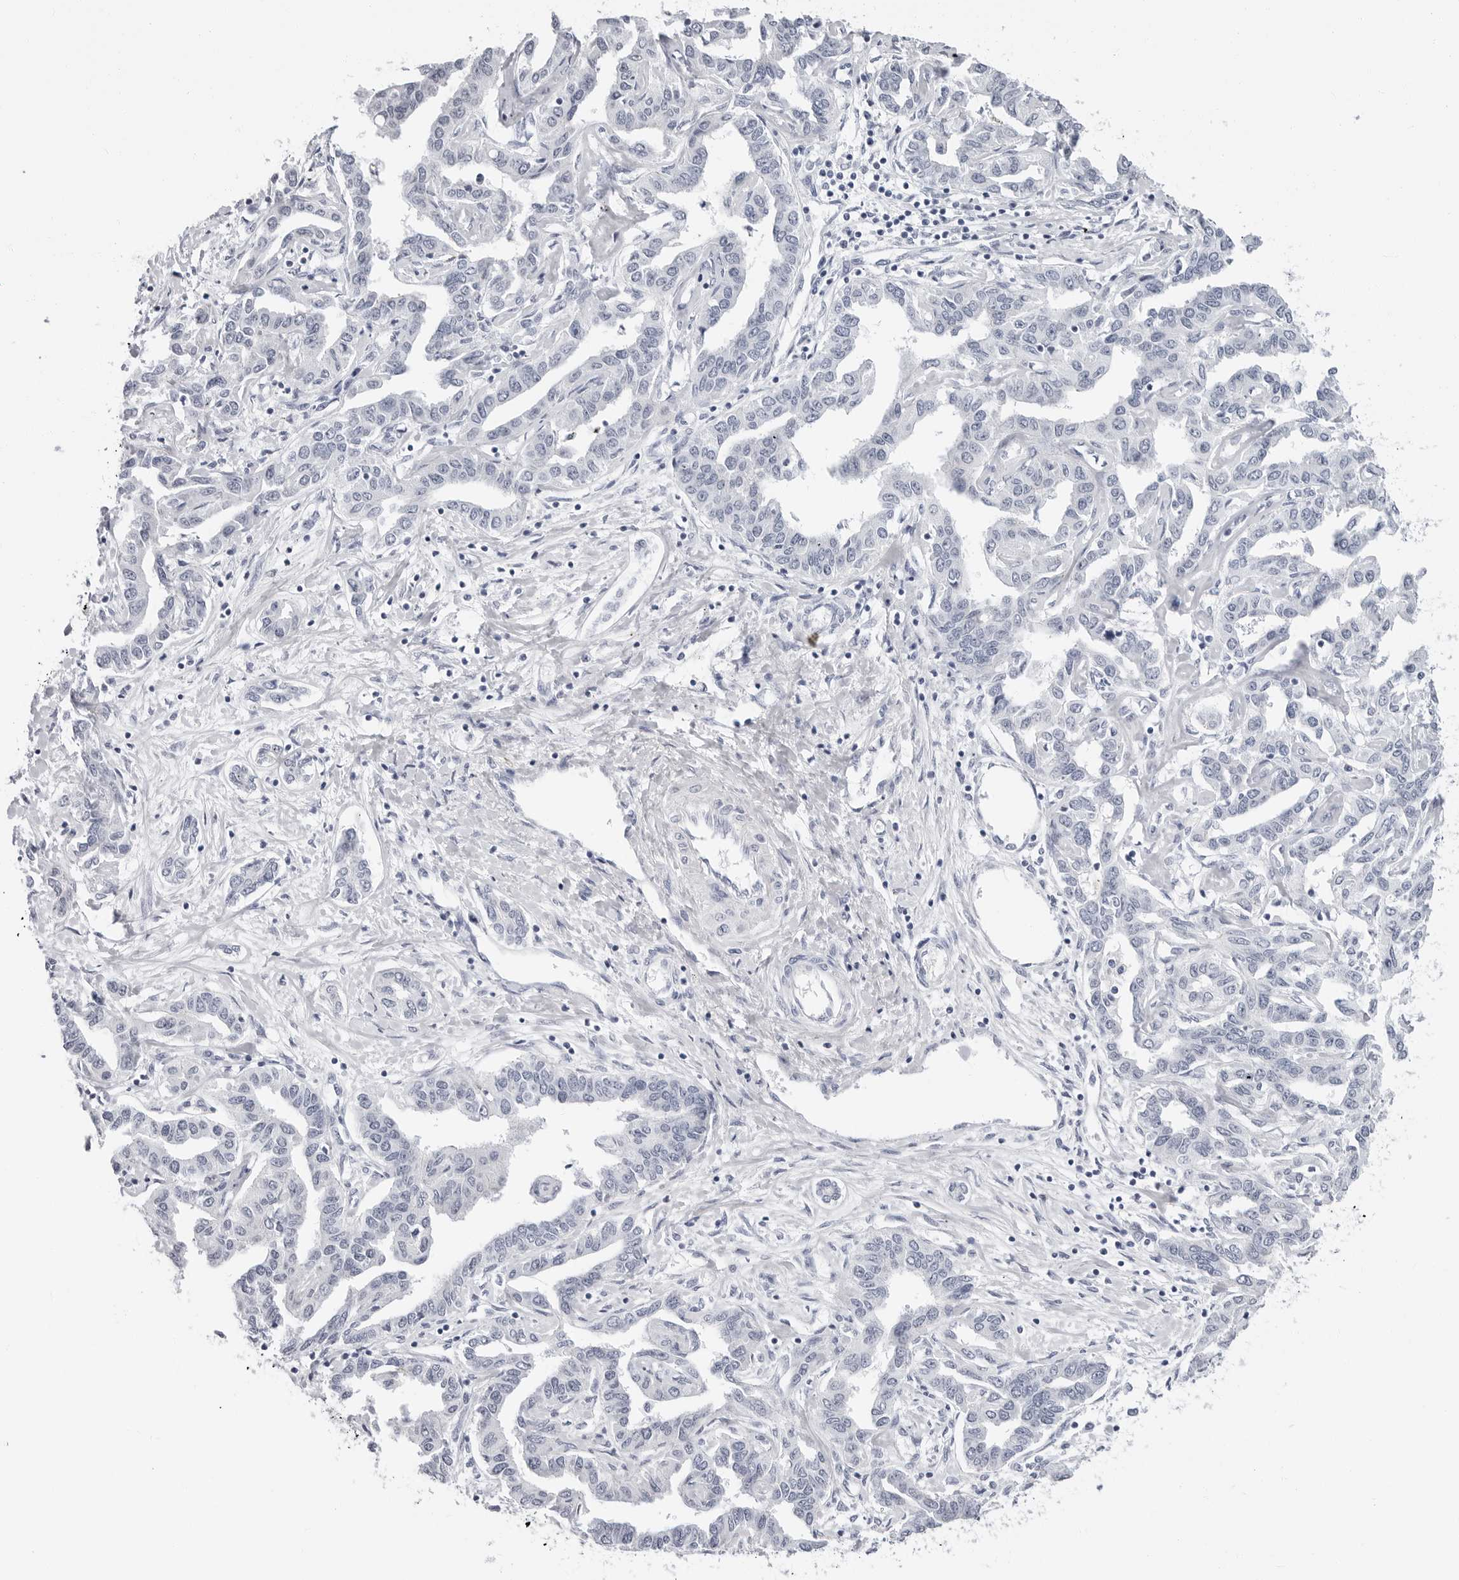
{"staining": {"intensity": "negative", "quantity": "none", "location": "none"}, "tissue": "liver cancer", "cell_type": "Tumor cells", "image_type": "cancer", "snomed": [{"axis": "morphology", "description": "Cholangiocarcinoma"}, {"axis": "topography", "description": "Liver"}], "caption": "DAB immunohistochemical staining of liver cancer displays no significant expression in tumor cells. (Stains: DAB immunohistochemistry (IHC) with hematoxylin counter stain, Microscopy: brightfield microscopy at high magnification).", "gene": "ERICH3", "patient": {"sex": "male", "age": 59}}